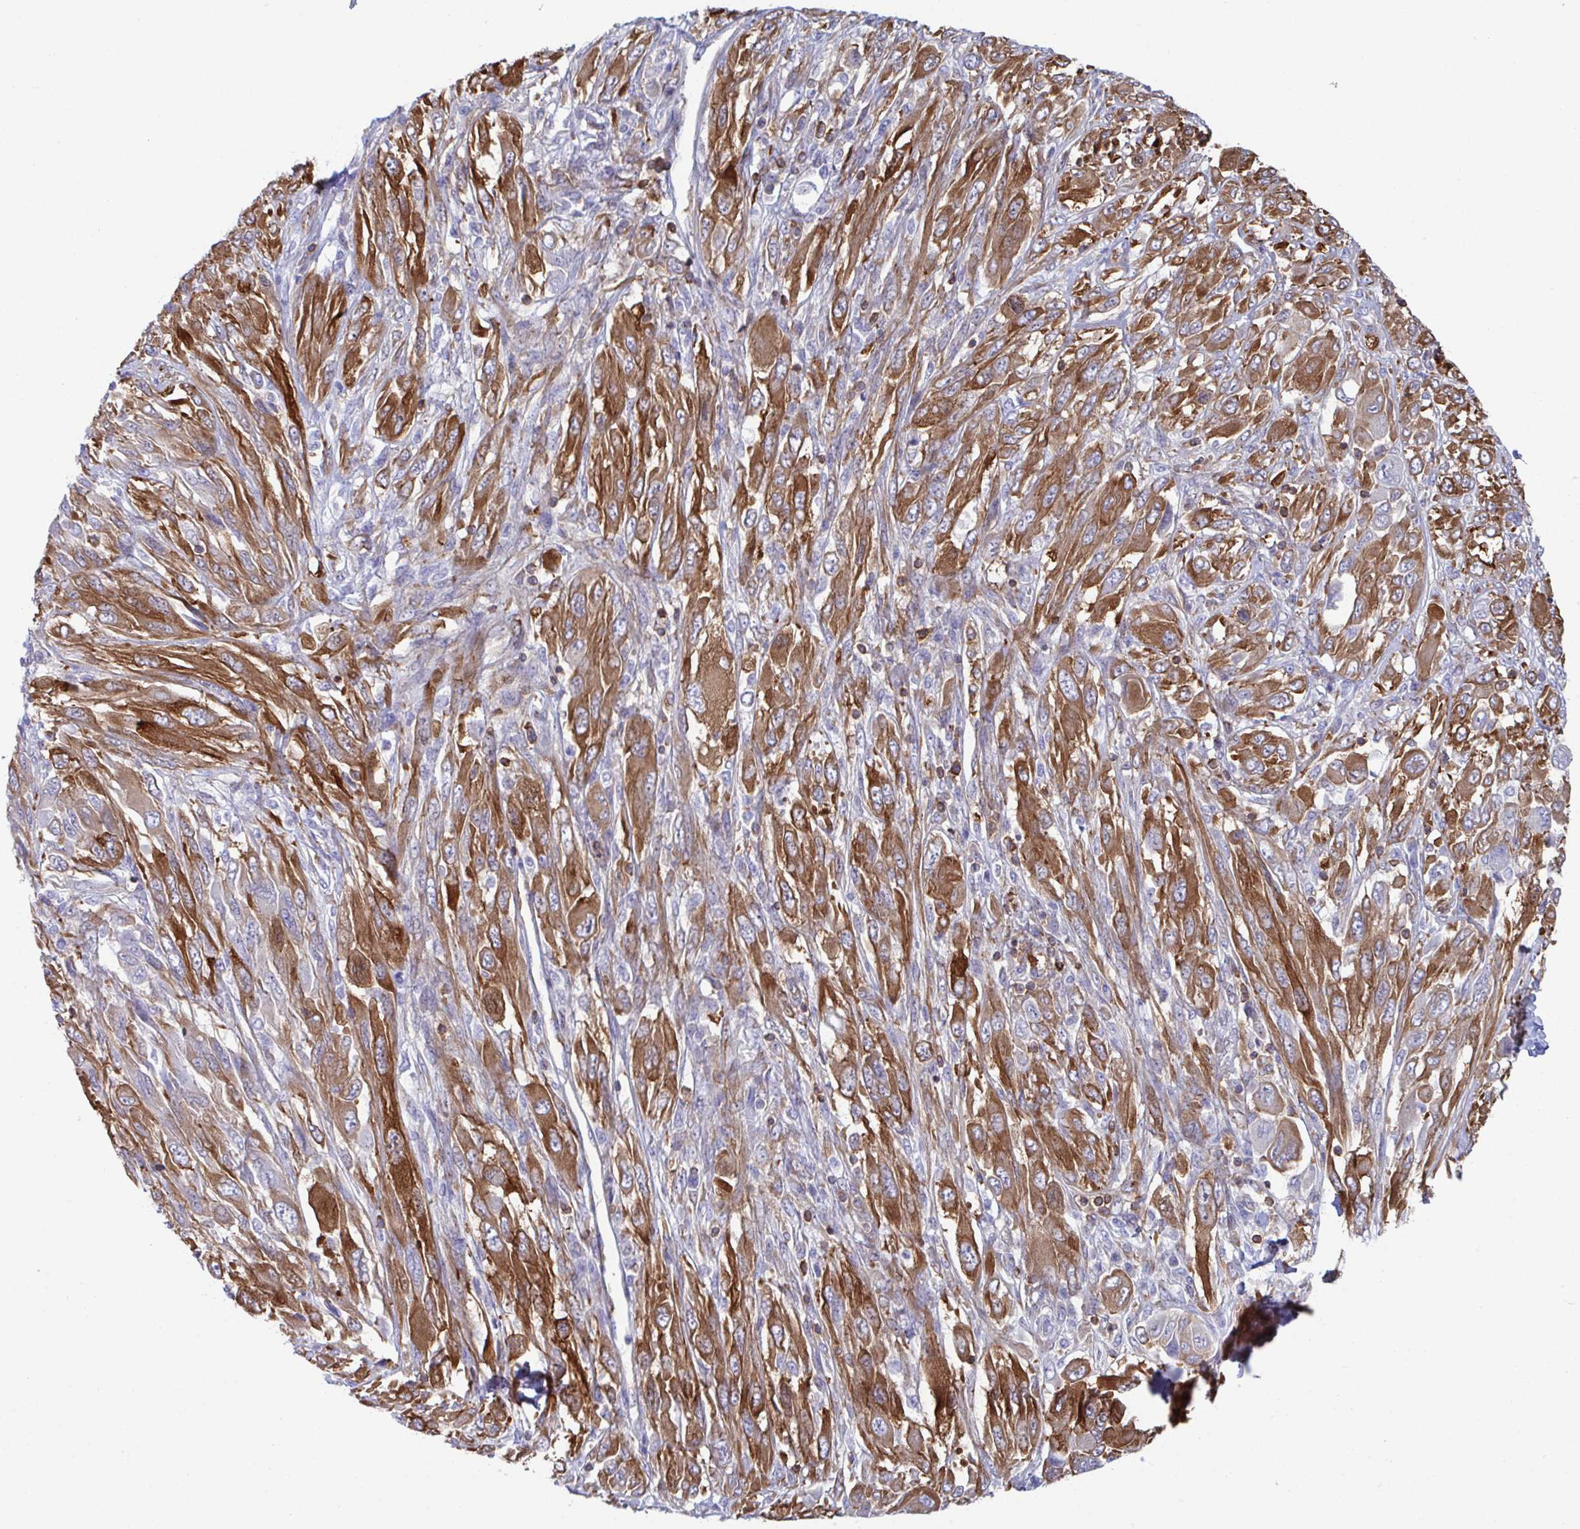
{"staining": {"intensity": "strong", "quantity": ">75%", "location": "cytoplasmic/membranous"}, "tissue": "melanoma", "cell_type": "Tumor cells", "image_type": "cancer", "snomed": [{"axis": "morphology", "description": "Malignant melanoma, NOS"}, {"axis": "topography", "description": "Skin"}], "caption": "Malignant melanoma stained for a protein (brown) reveals strong cytoplasmic/membranous positive staining in approximately >75% of tumor cells.", "gene": "WNK1", "patient": {"sex": "female", "age": 91}}